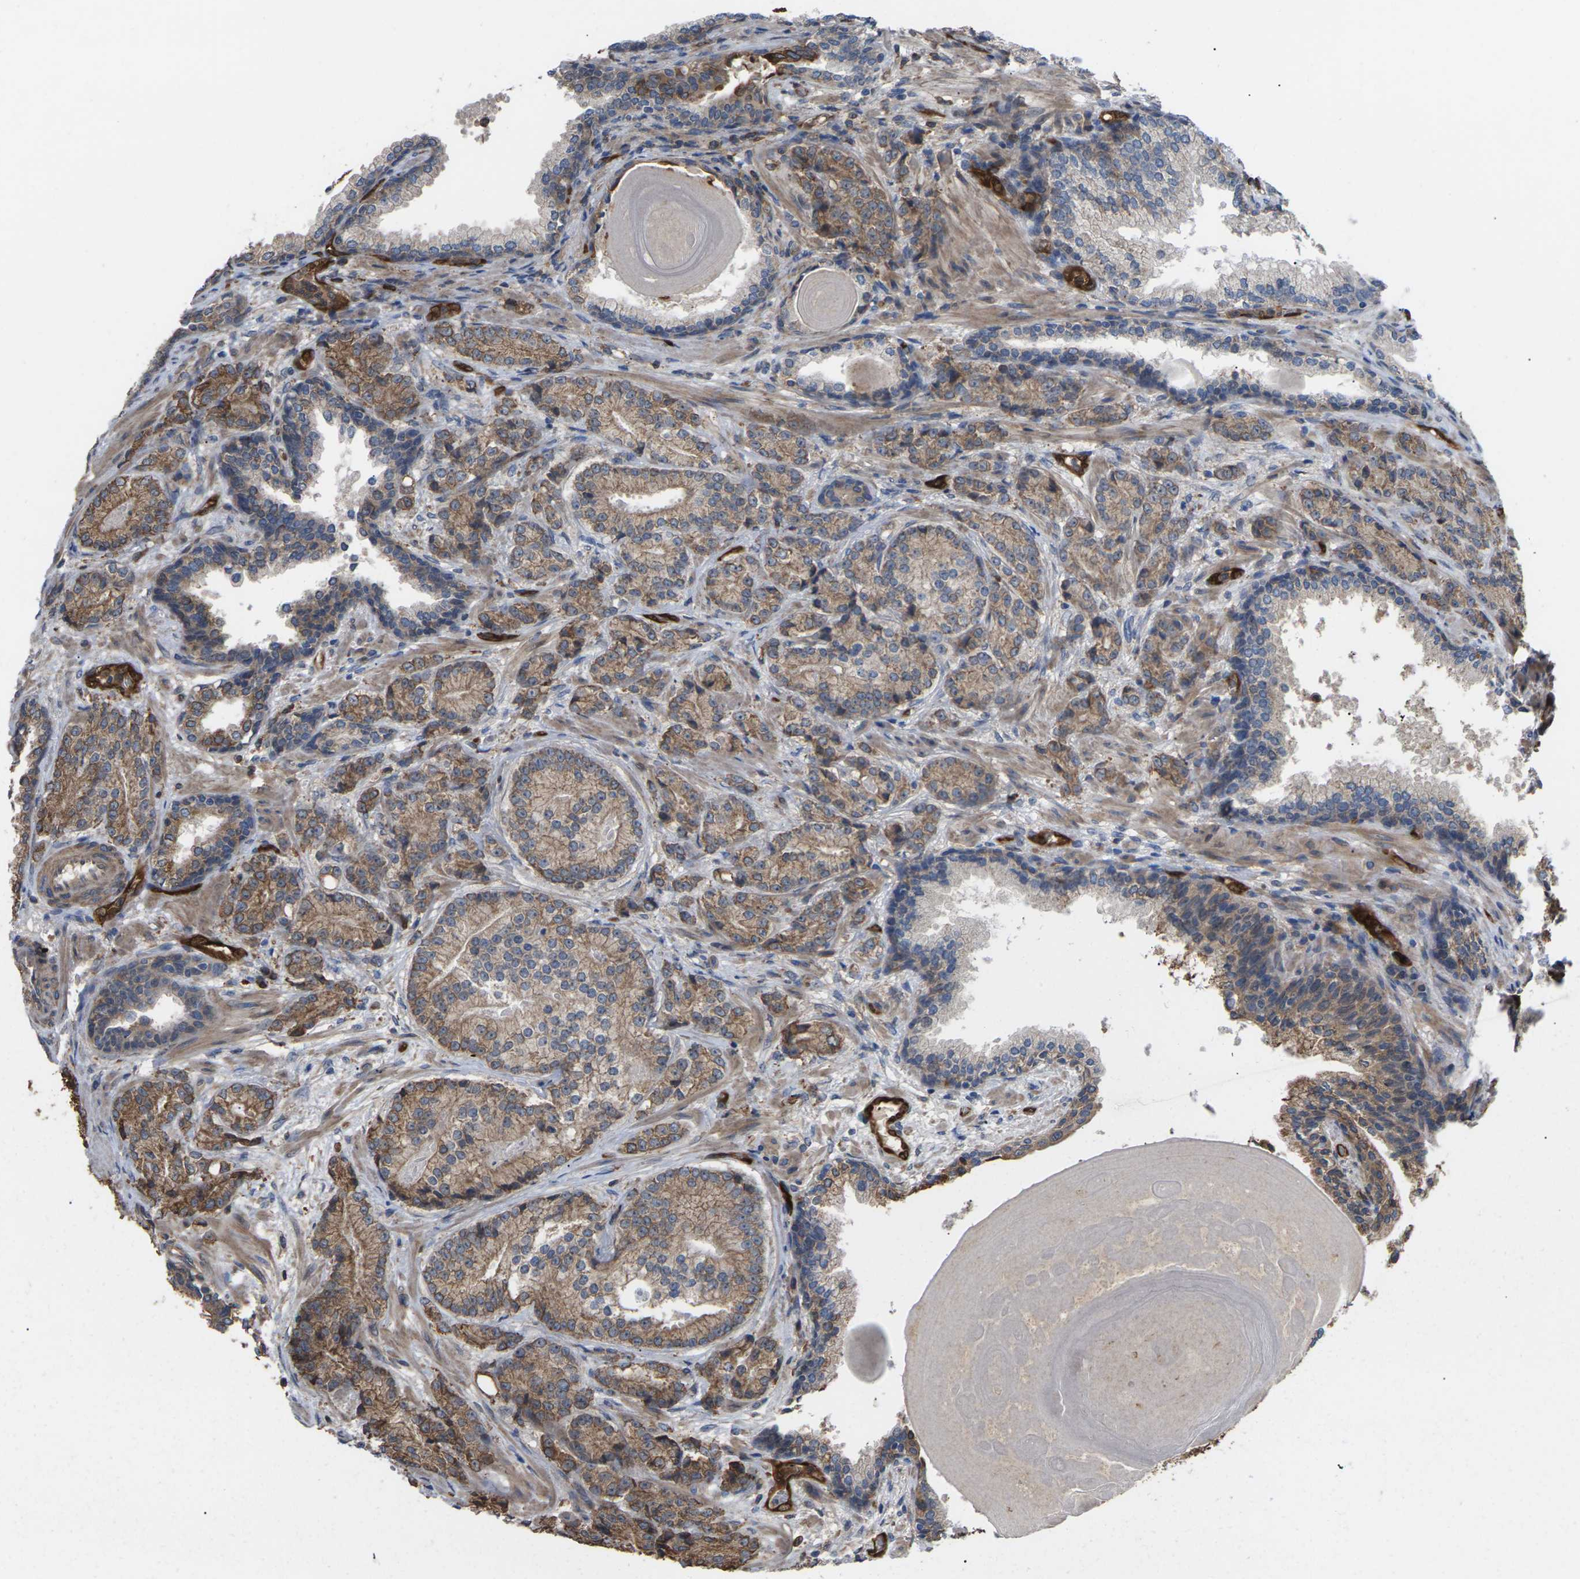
{"staining": {"intensity": "moderate", "quantity": ">75%", "location": "cytoplasmic/membranous"}, "tissue": "prostate cancer", "cell_type": "Tumor cells", "image_type": "cancer", "snomed": [{"axis": "morphology", "description": "Adenocarcinoma, High grade"}, {"axis": "topography", "description": "Prostate"}], "caption": "The micrograph demonstrates immunohistochemical staining of prostate high-grade adenocarcinoma. There is moderate cytoplasmic/membranous staining is seen in approximately >75% of tumor cells.", "gene": "TIAM1", "patient": {"sex": "male", "age": 61}}